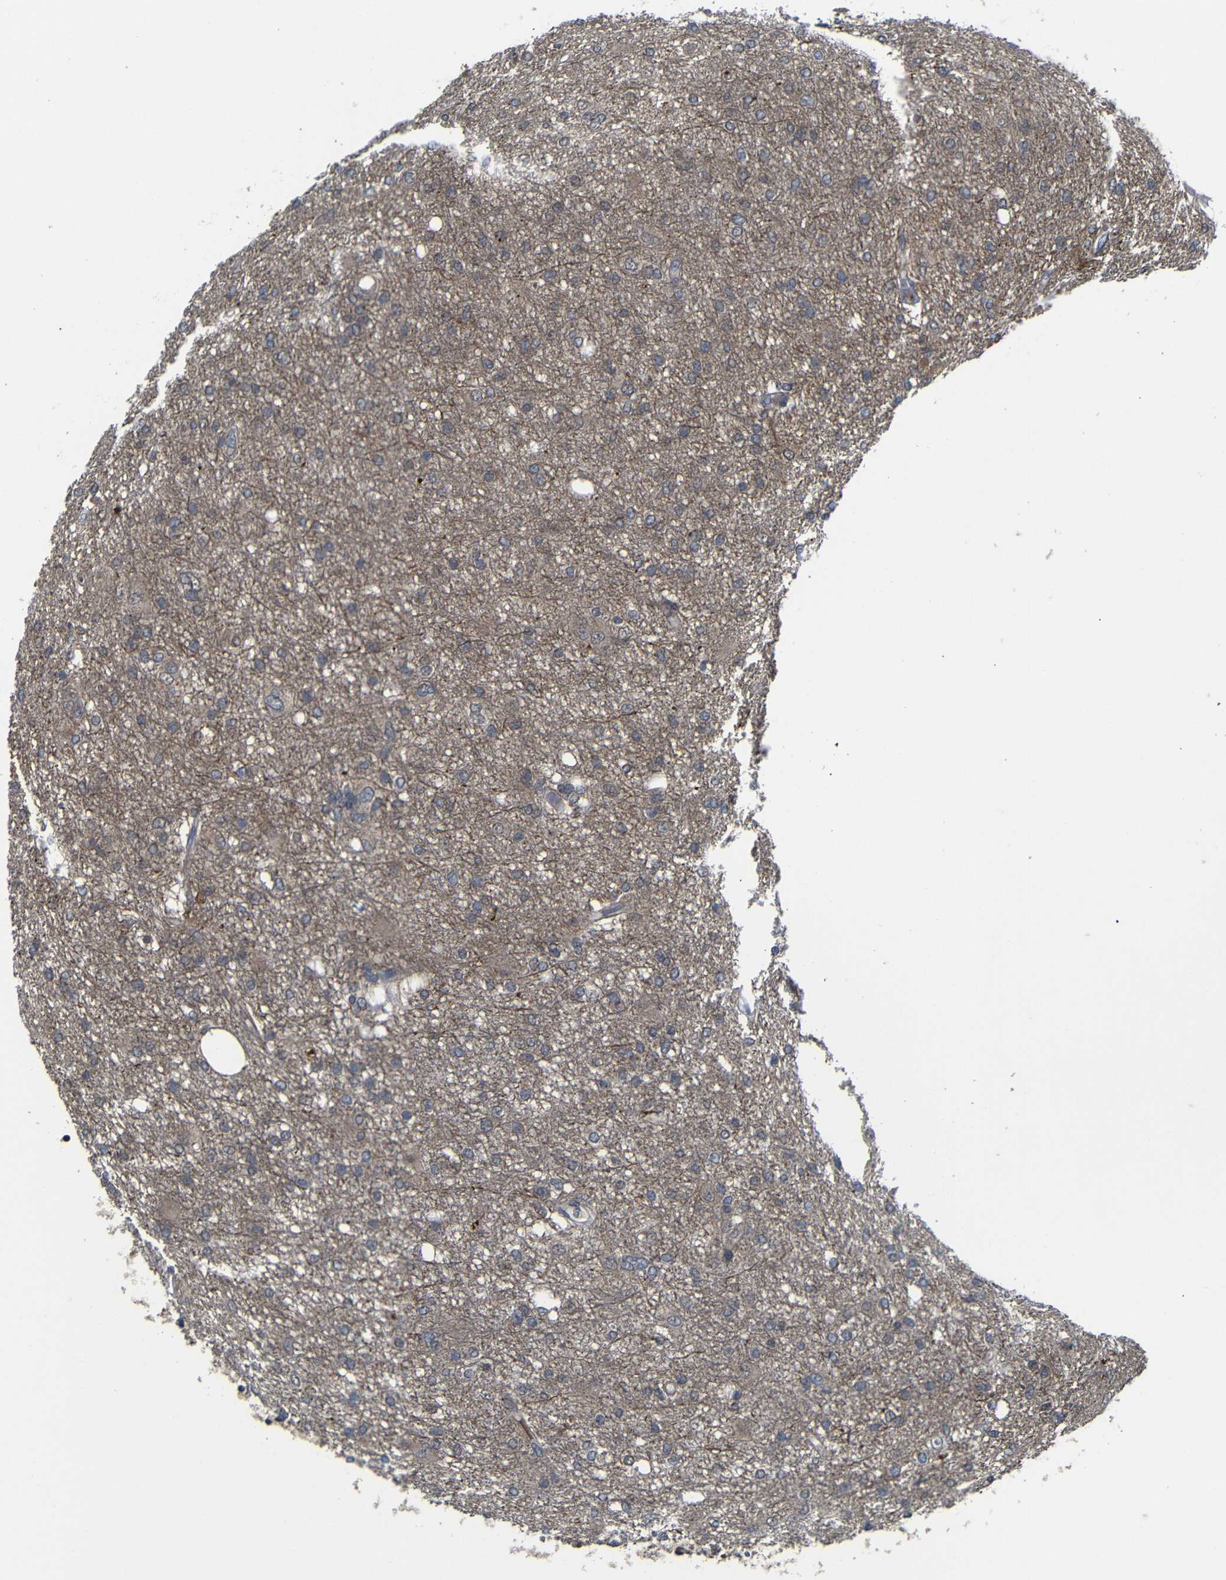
{"staining": {"intensity": "negative", "quantity": "none", "location": "none"}, "tissue": "glioma", "cell_type": "Tumor cells", "image_type": "cancer", "snomed": [{"axis": "morphology", "description": "Glioma, malignant, High grade"}, {"axis": "topography", "description": "Brain"}], "caption": "Protein analysis of glioma demonstrates no significant expression in tumor cells. (DAB IHC visualized using brightfield microscopy, high magnification).", "gene": "ATG12", "patient": {"sex": "female", "age": 59}}